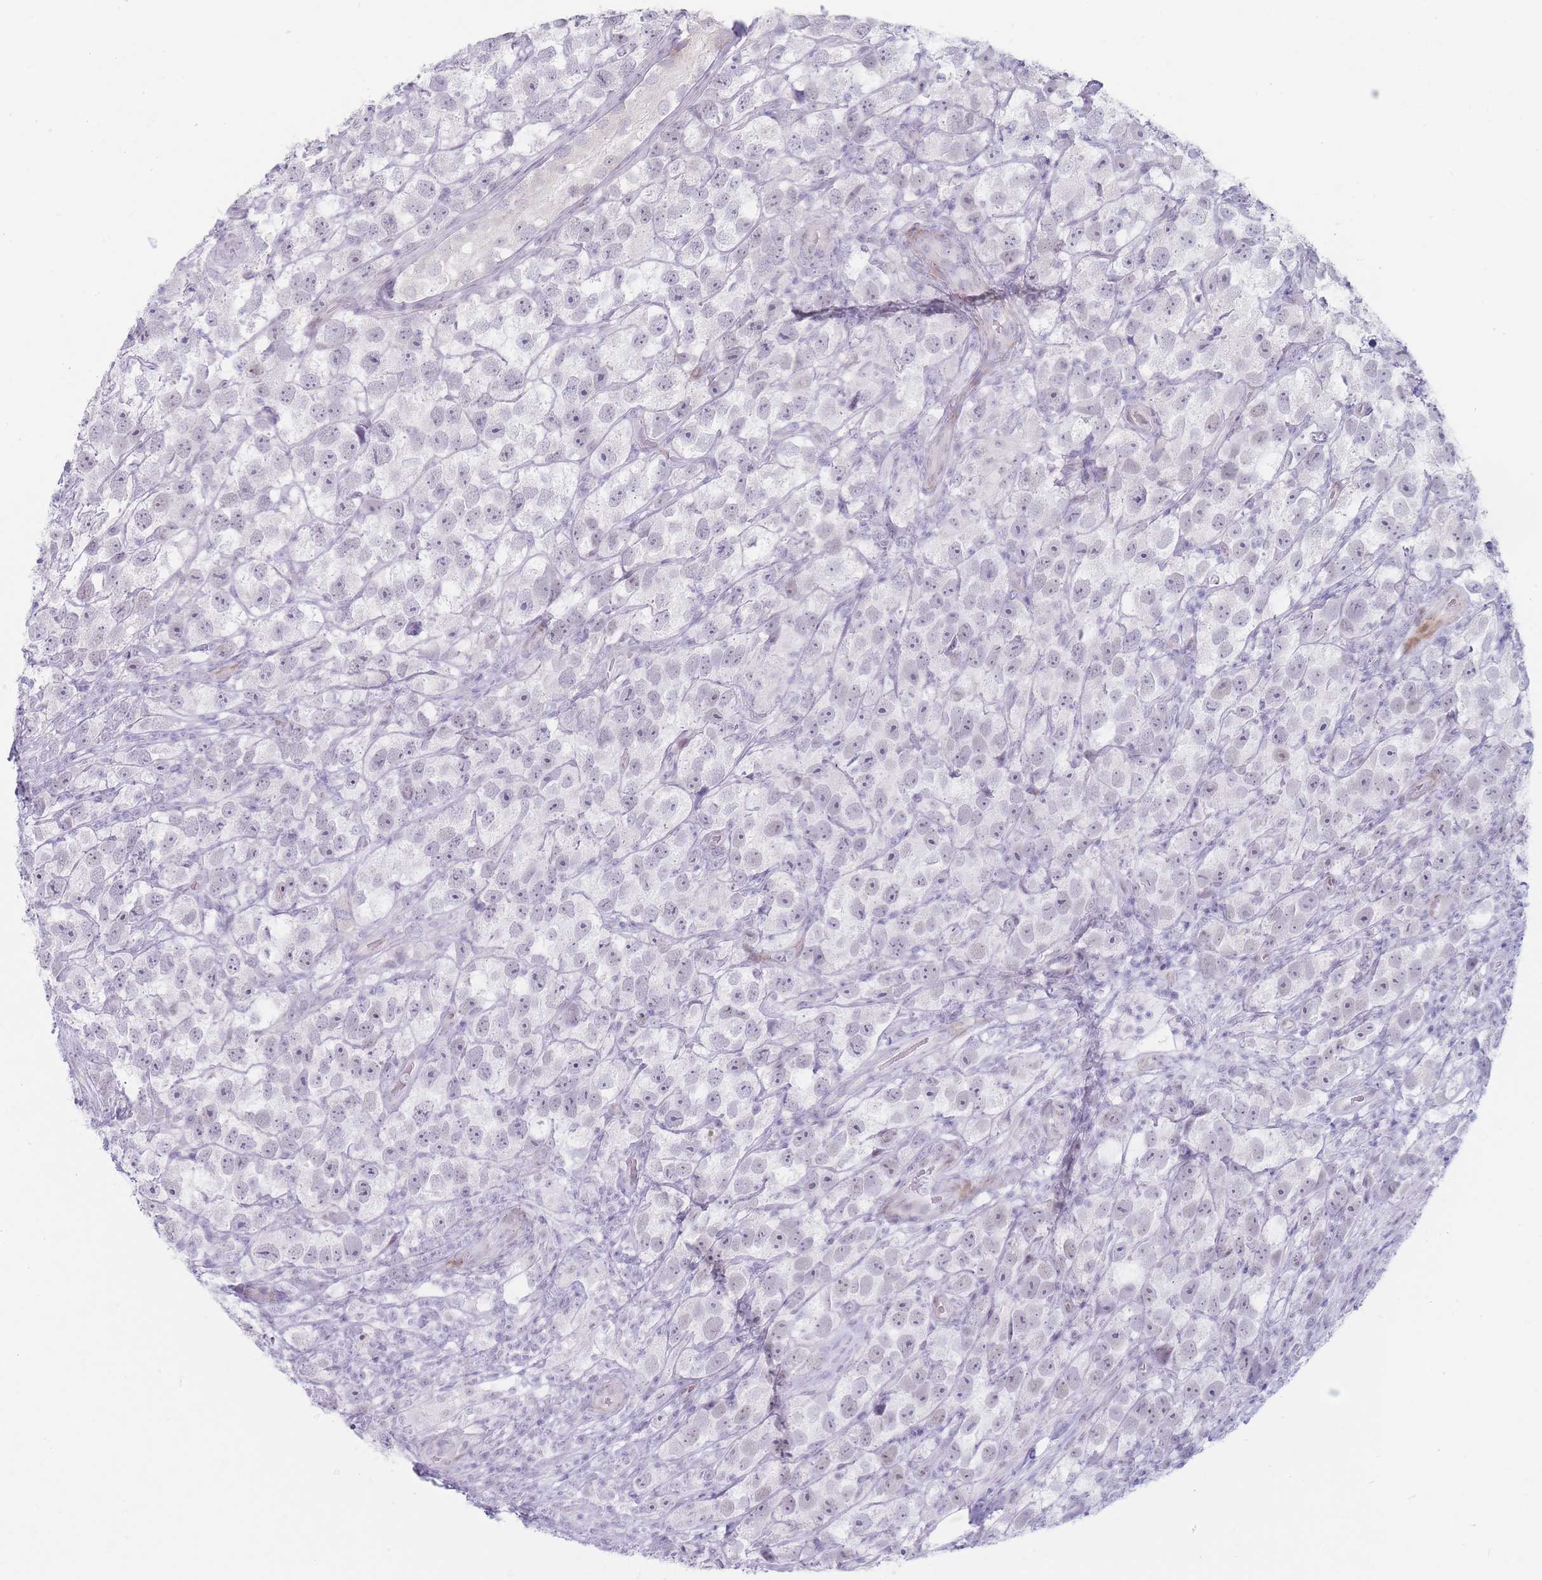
{"staining": {"intensity": "negative", "quantity": "none", "location": "none"}, "tissue": "testis cancer", "cell_type": "Tumor cells", "image_type": "cancer", "snomed": [{"axis": "morphology", "description": "Seminoma, NOS"}, {"axis": "topography", "description": "Testis"}], "caption": "Tumor cells are negative for brown protein staining in testis cancer (seminoma).", "gene": "IFNA6", "patient": {"sex": "male", "age": 26}}